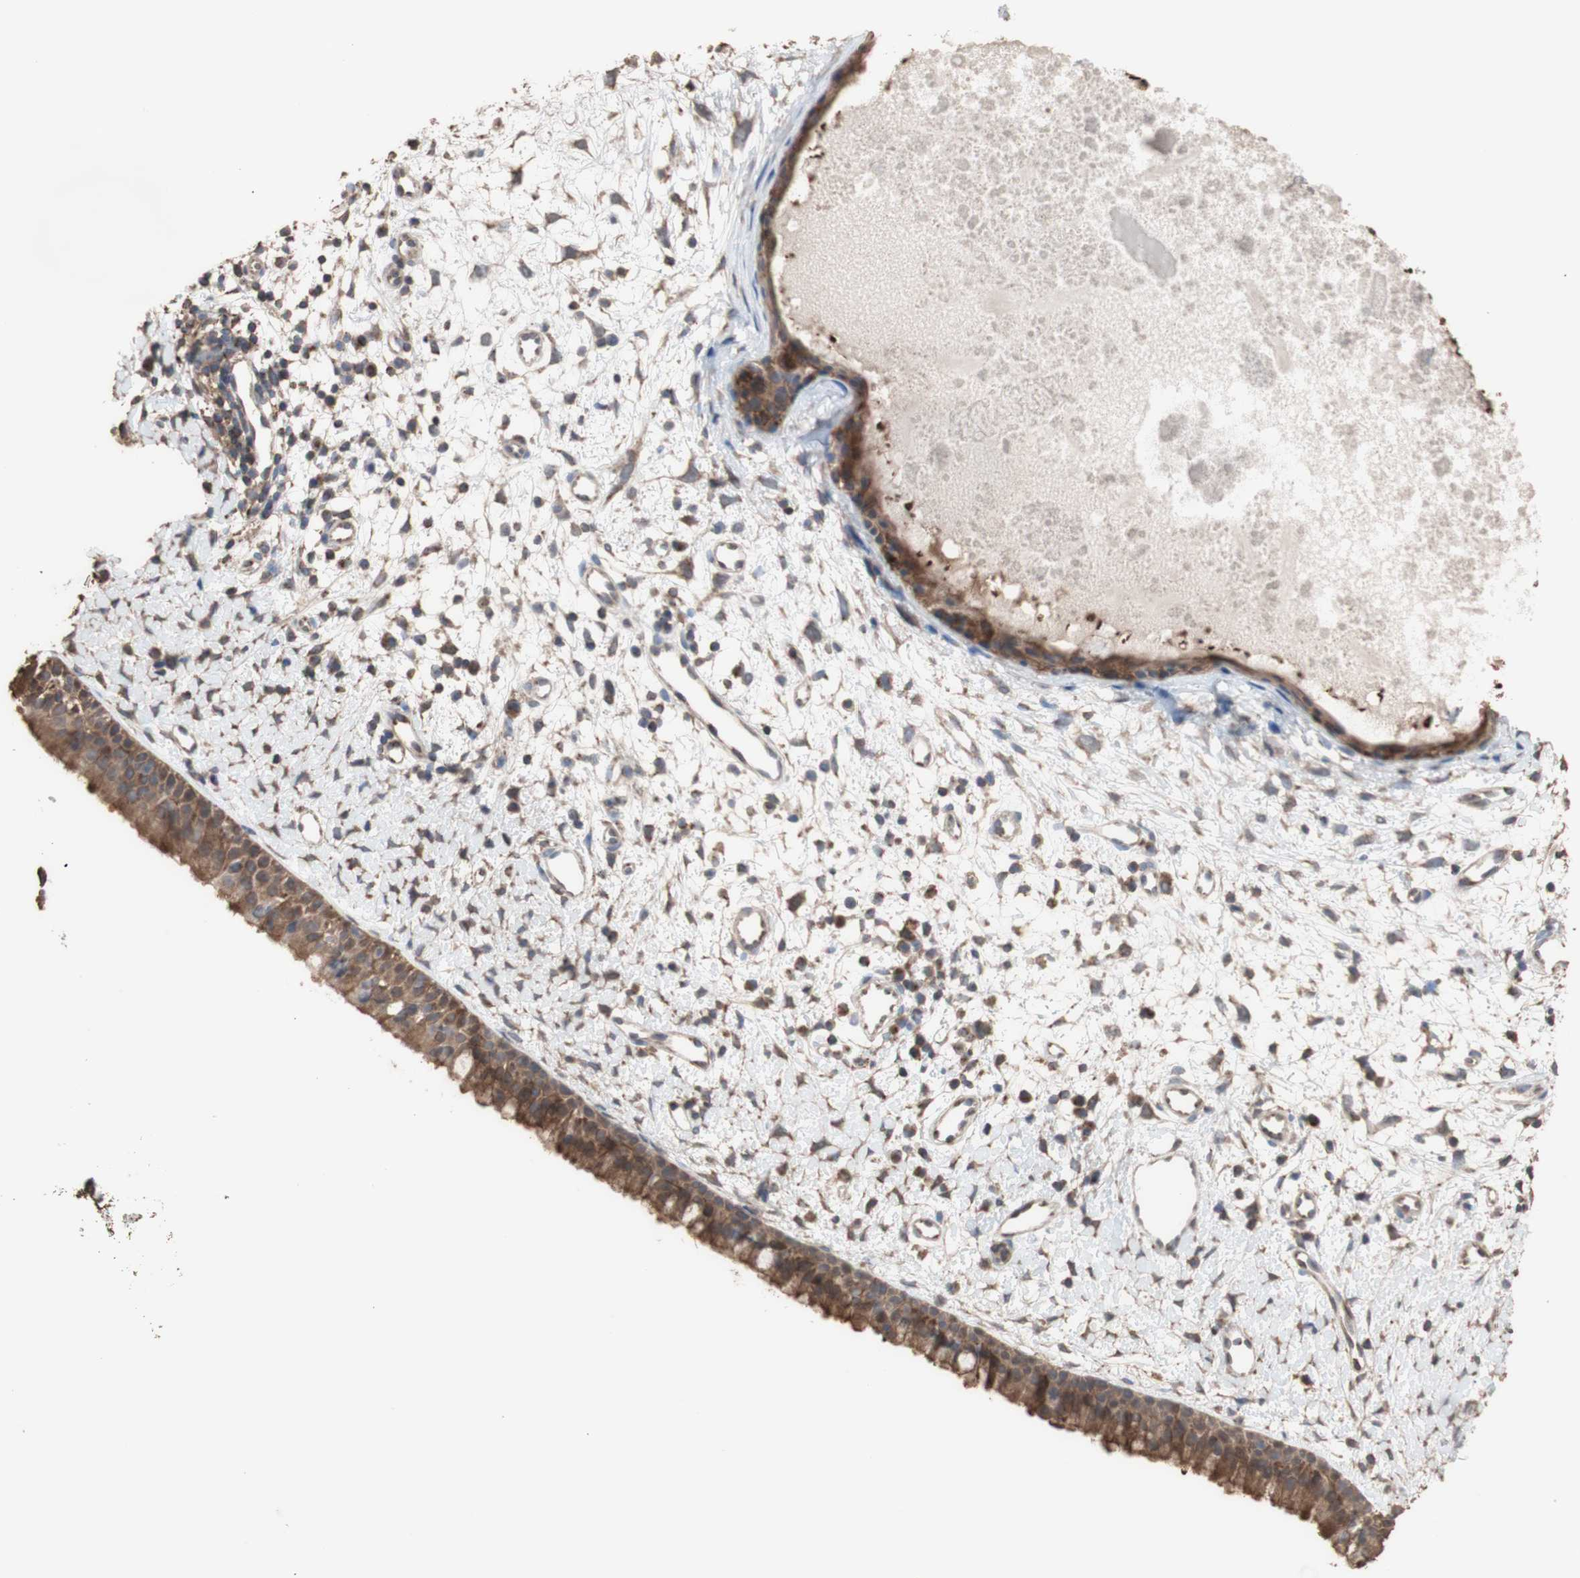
{"staining": {"intensity": "strong", "quantity": ">75%", "location": "cytoplasmic/membranous"}, "tissue": "nasopharynx", "cell_type": "Respiratory epithelial cells", "image_type": "normal", "snomed": [{"axis": "morphology", "description": "Normal tissue, NOS"}, {"axis": "topography", "description": "Nasopharynx"}], "caption": "Protein staining of benign nasopharynx displays strong cytoplasmic/membranous positivity in about >75% of respiratory epithelial cells.", "gene": "ALDH9A1", "patient": {"sex": "male", "age": 22}}